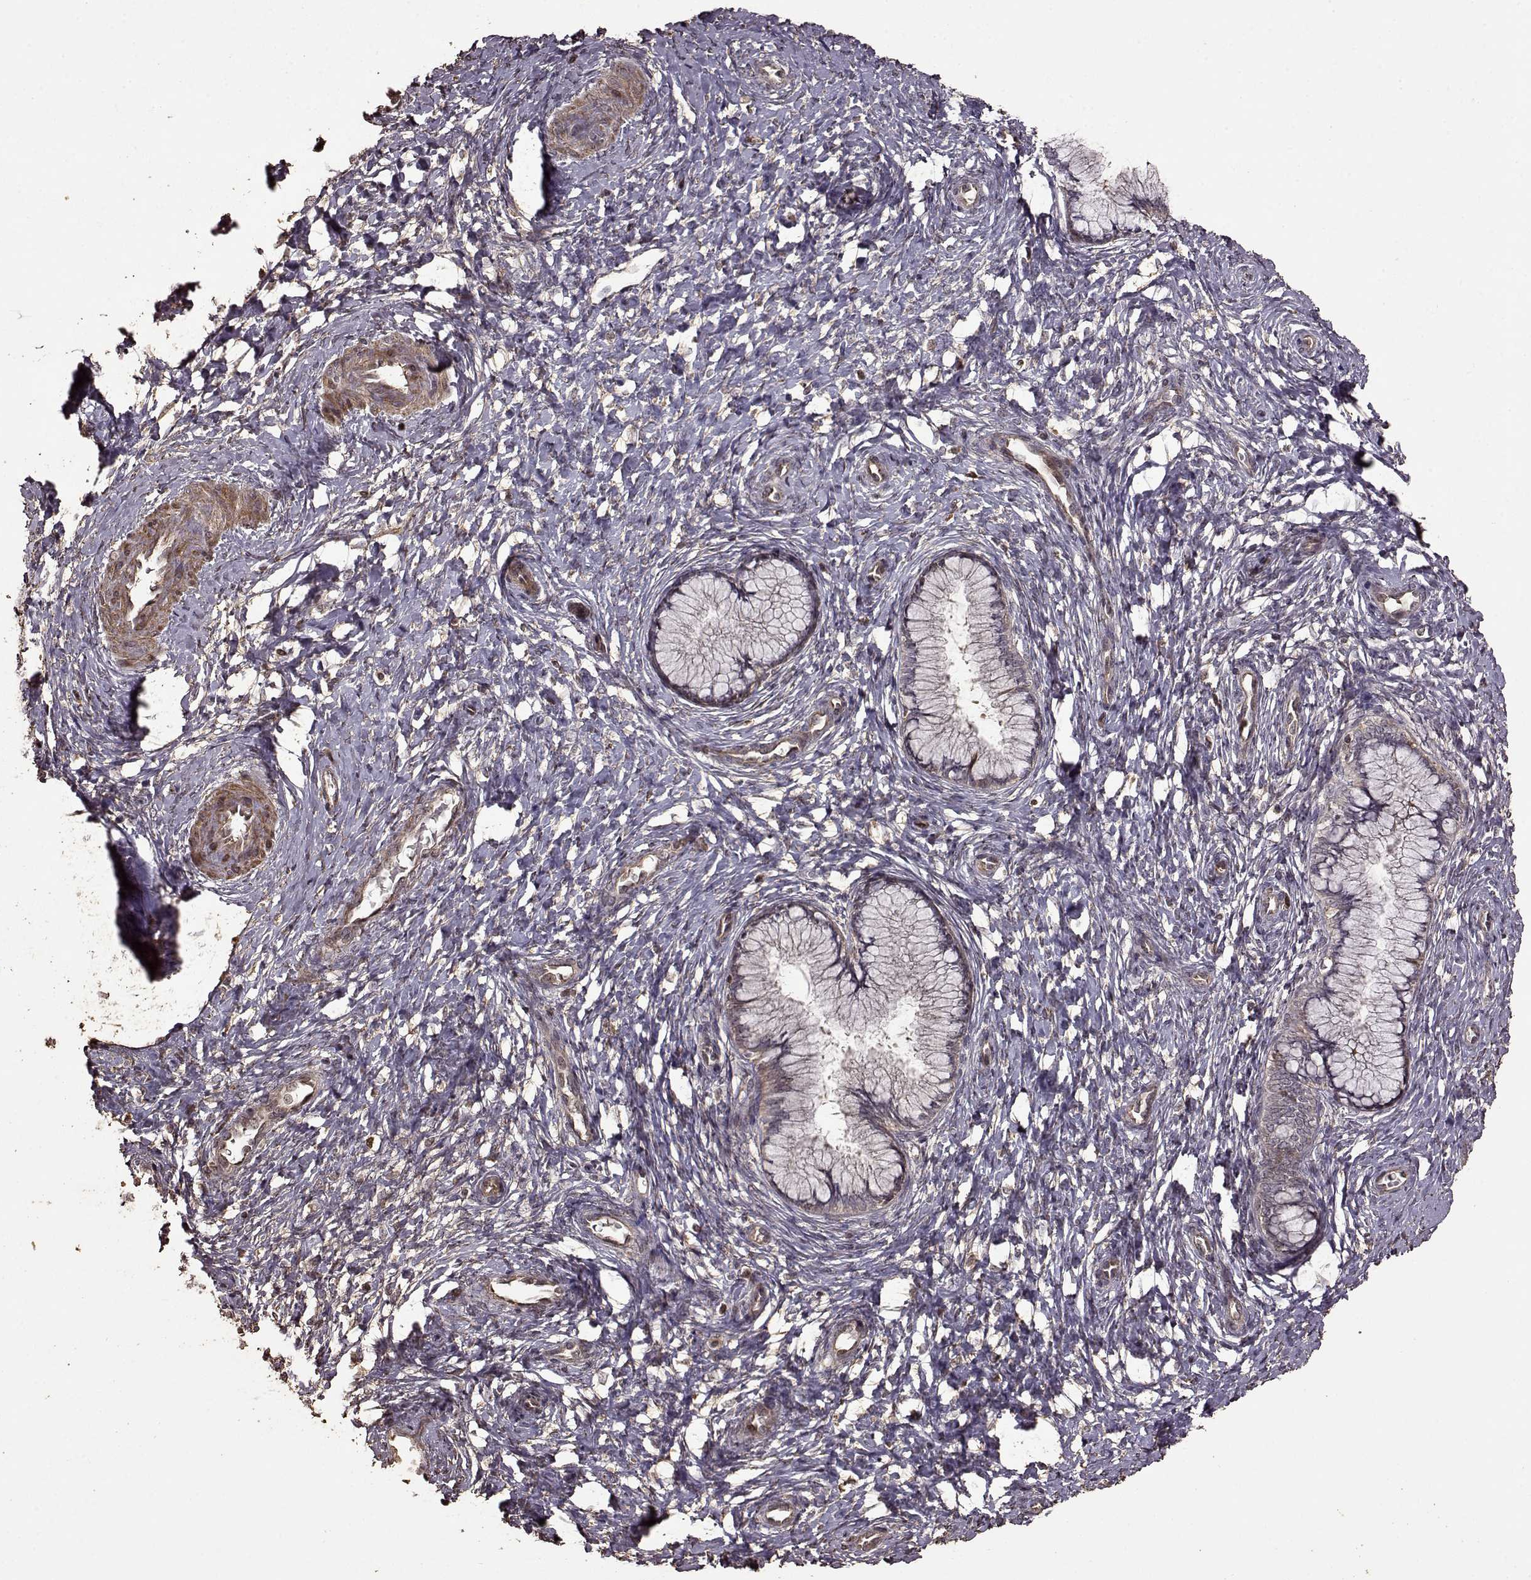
{"staining": {"intensity": "negative", "quantity": "none", "location": "none"}, "tissue": "cervix", "cell_type": "Glandular cells", "image_type": "normal", "snomed": [{"axis": "morphology", "description": "Normal tissue, NOS"}, {"axis": "topography", "description": "Cervix"}], "caption": "Immunohistochemical staining of normal human cervix demonstrates no significant staining in glandular cells. Brightfield microscopy of IHC stained with DAB (brown) and hematoxylin (blue), captured at high magnification.", "gene": "FBXW11", "patient": {"sex": "female", "age": 37}}